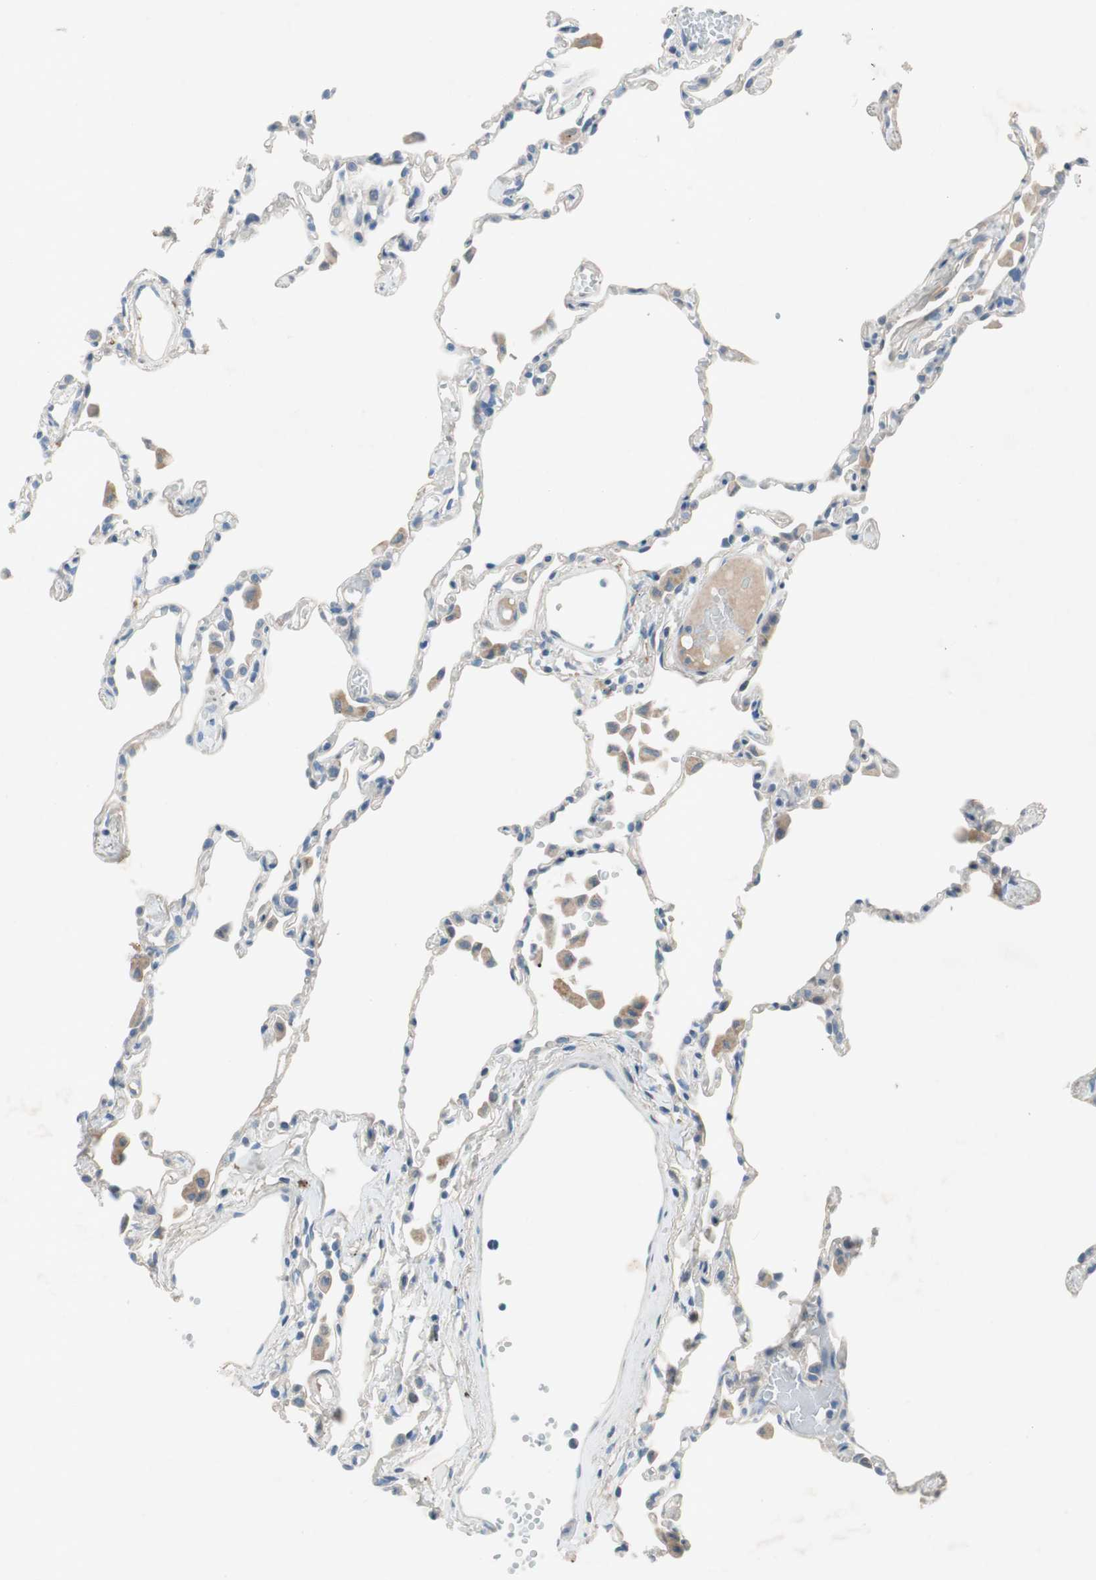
{"staining": {"intensity": "negative", "quantity": "none", "location": "none"}, "tissue": "lung", "cell_type": "Alveolar cells", "image_type": "normal", "snomed": [{"axis": "morphology", "description": "Normal tissue, NOS"}, {"axis": "topography", "description": "Lung"}], "caption": "Micrograph shows no protein expression in alveolar cells of benign lung. The staining was performed using DAB (3,3'-diaminobenzidine) to visualize the protein expression in brown, while the nuclei were stained in blue with hematoxylin (Magnification: 20x).", "gene": "PRRG4", "patient": {"sex": "female", "age": 49}}